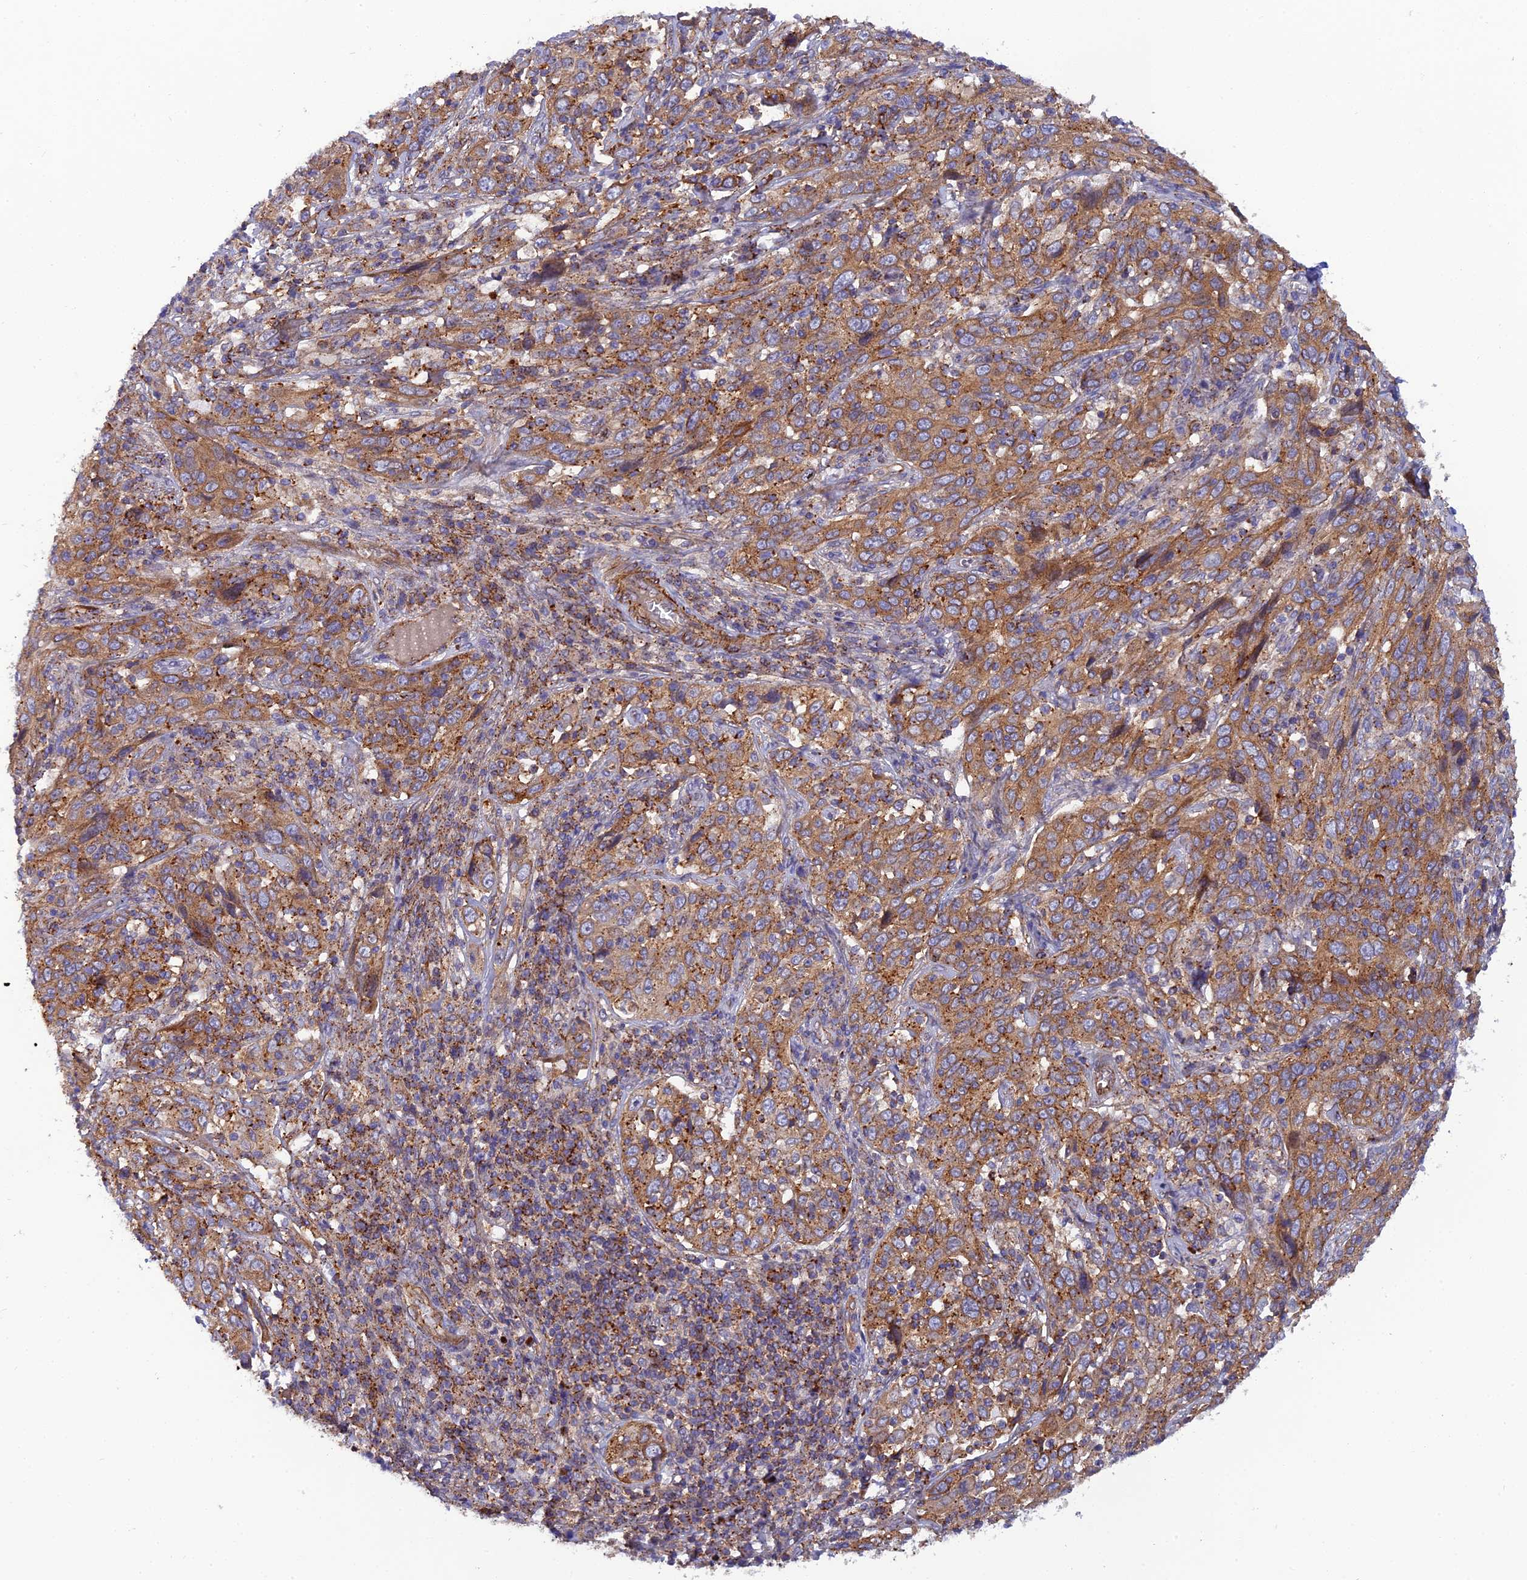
{"staining": {"intensity": "moderate", "quantity": ">75%", "location": "cytoplasmic/membranous"}, "tissue": "cervical cancer", "cell_type": "Tumor cells", "image_type": "cancer", "snomed": [{"axis": "morphology", "description": "Squamous cell carcinoma, NOS"}, {"axis": "topography", "description": "Cervix"}], "caption": "Cervical cancer (squamous cell carcinoma) was stained to show a protein in brown. There is medium levels of moderate cytoplasmic/membranous expression in approximately >75% of tumor cells. (IHC, brightfield microscopy, high magnification).", "gene": "RALGAPA2", "patient": {"sex": "female", "age": 46}}